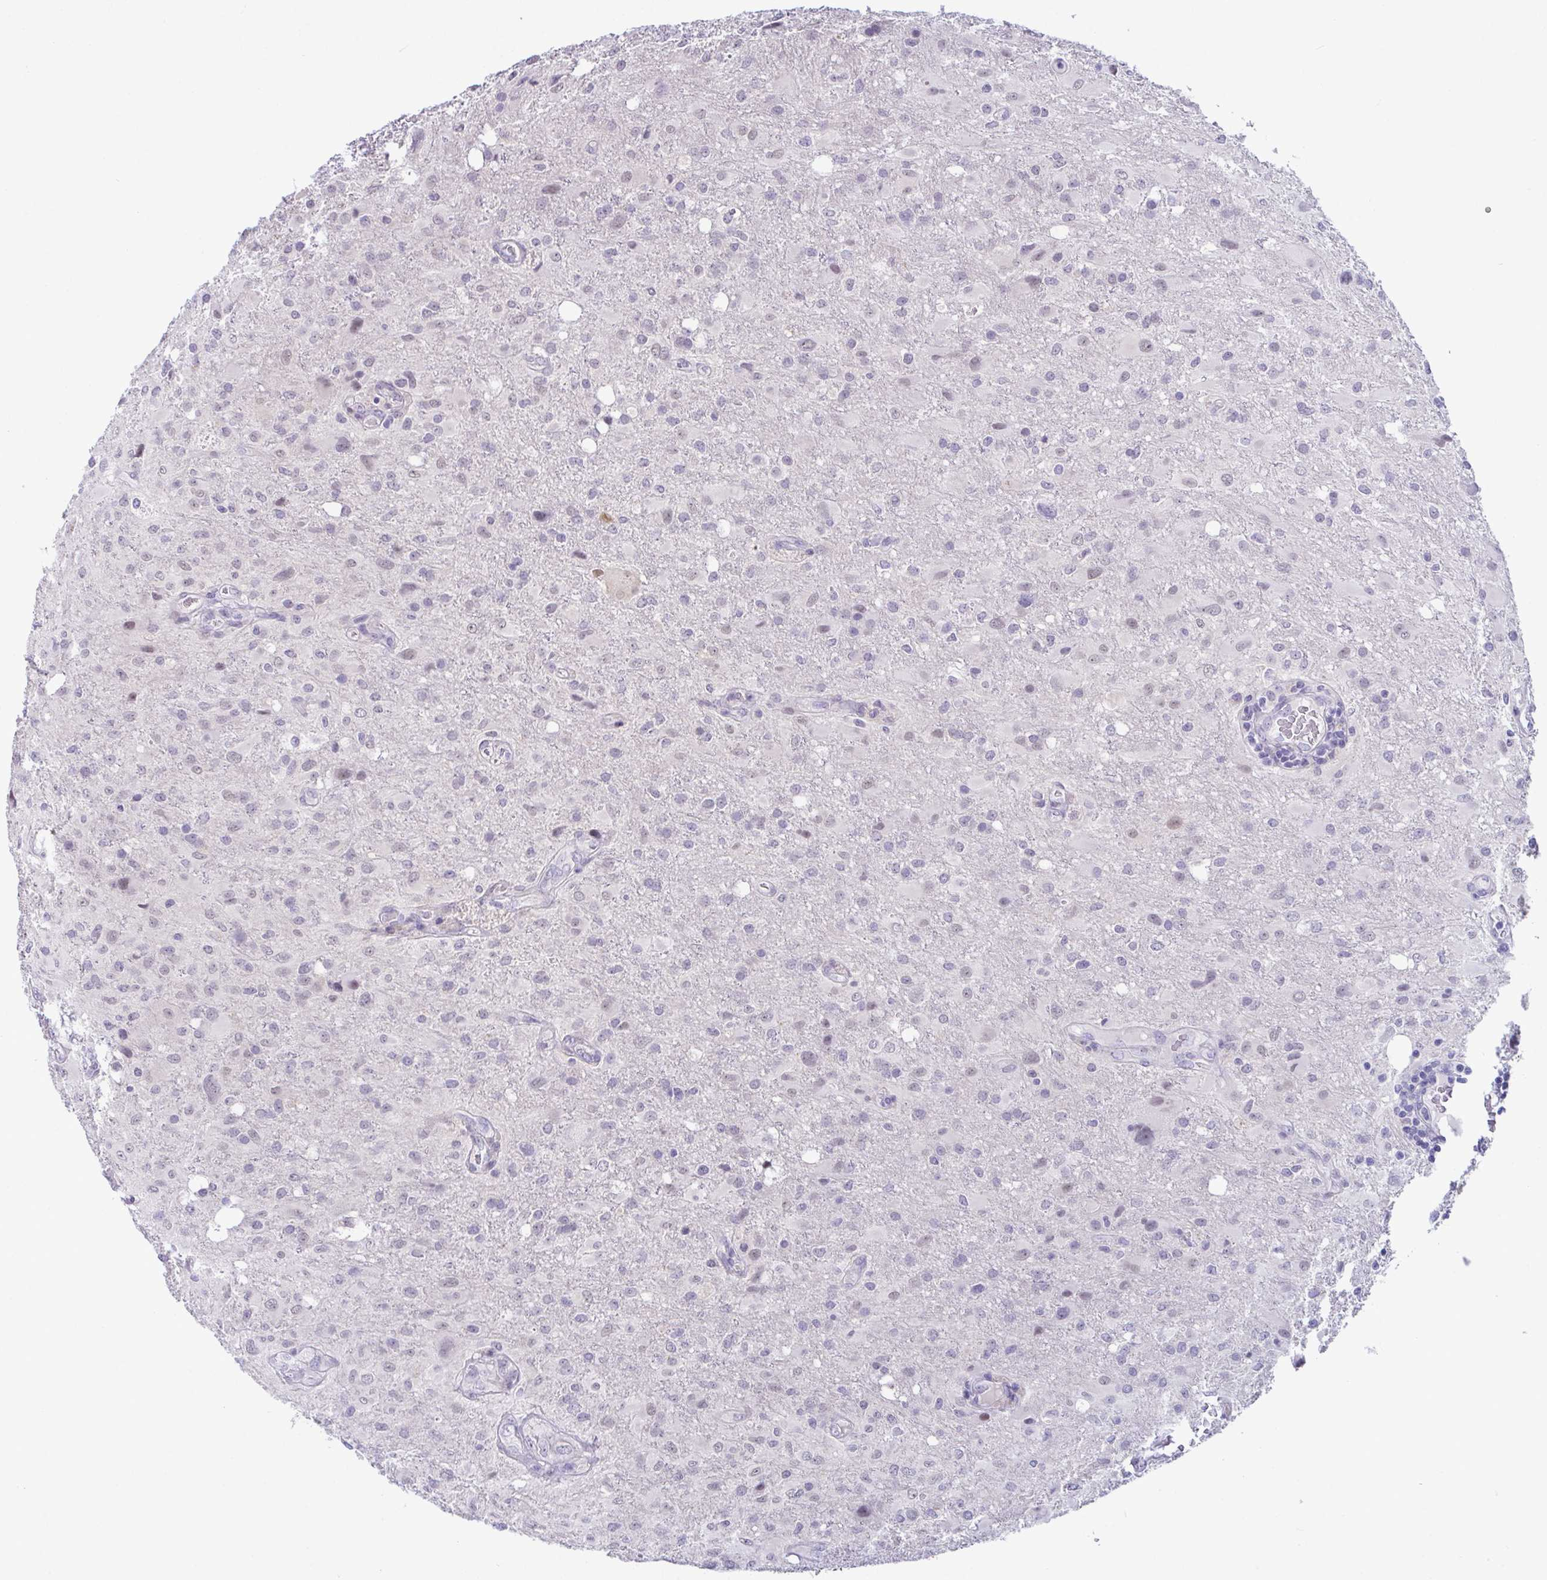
{"staining": {"intensity": "weak", "quantity": "<25%", "location": "nuclear"}, "tissue": "glioma", "cell_type": "Tumor cells", "image_type": "cancer", "snomed": [{"axis": "morphology", "description": "Glioma, malignant, High grade"}, {"axis": "topography", "description": "Brain"}], "caption": "Immunohistochemistry (IHC) micrograph of malignant high-grade glioma stained for a protein (brown), which displays no positivity in tumor cells.", "gene": "USP35", "patient": {"sex": "male", "age": 53}}